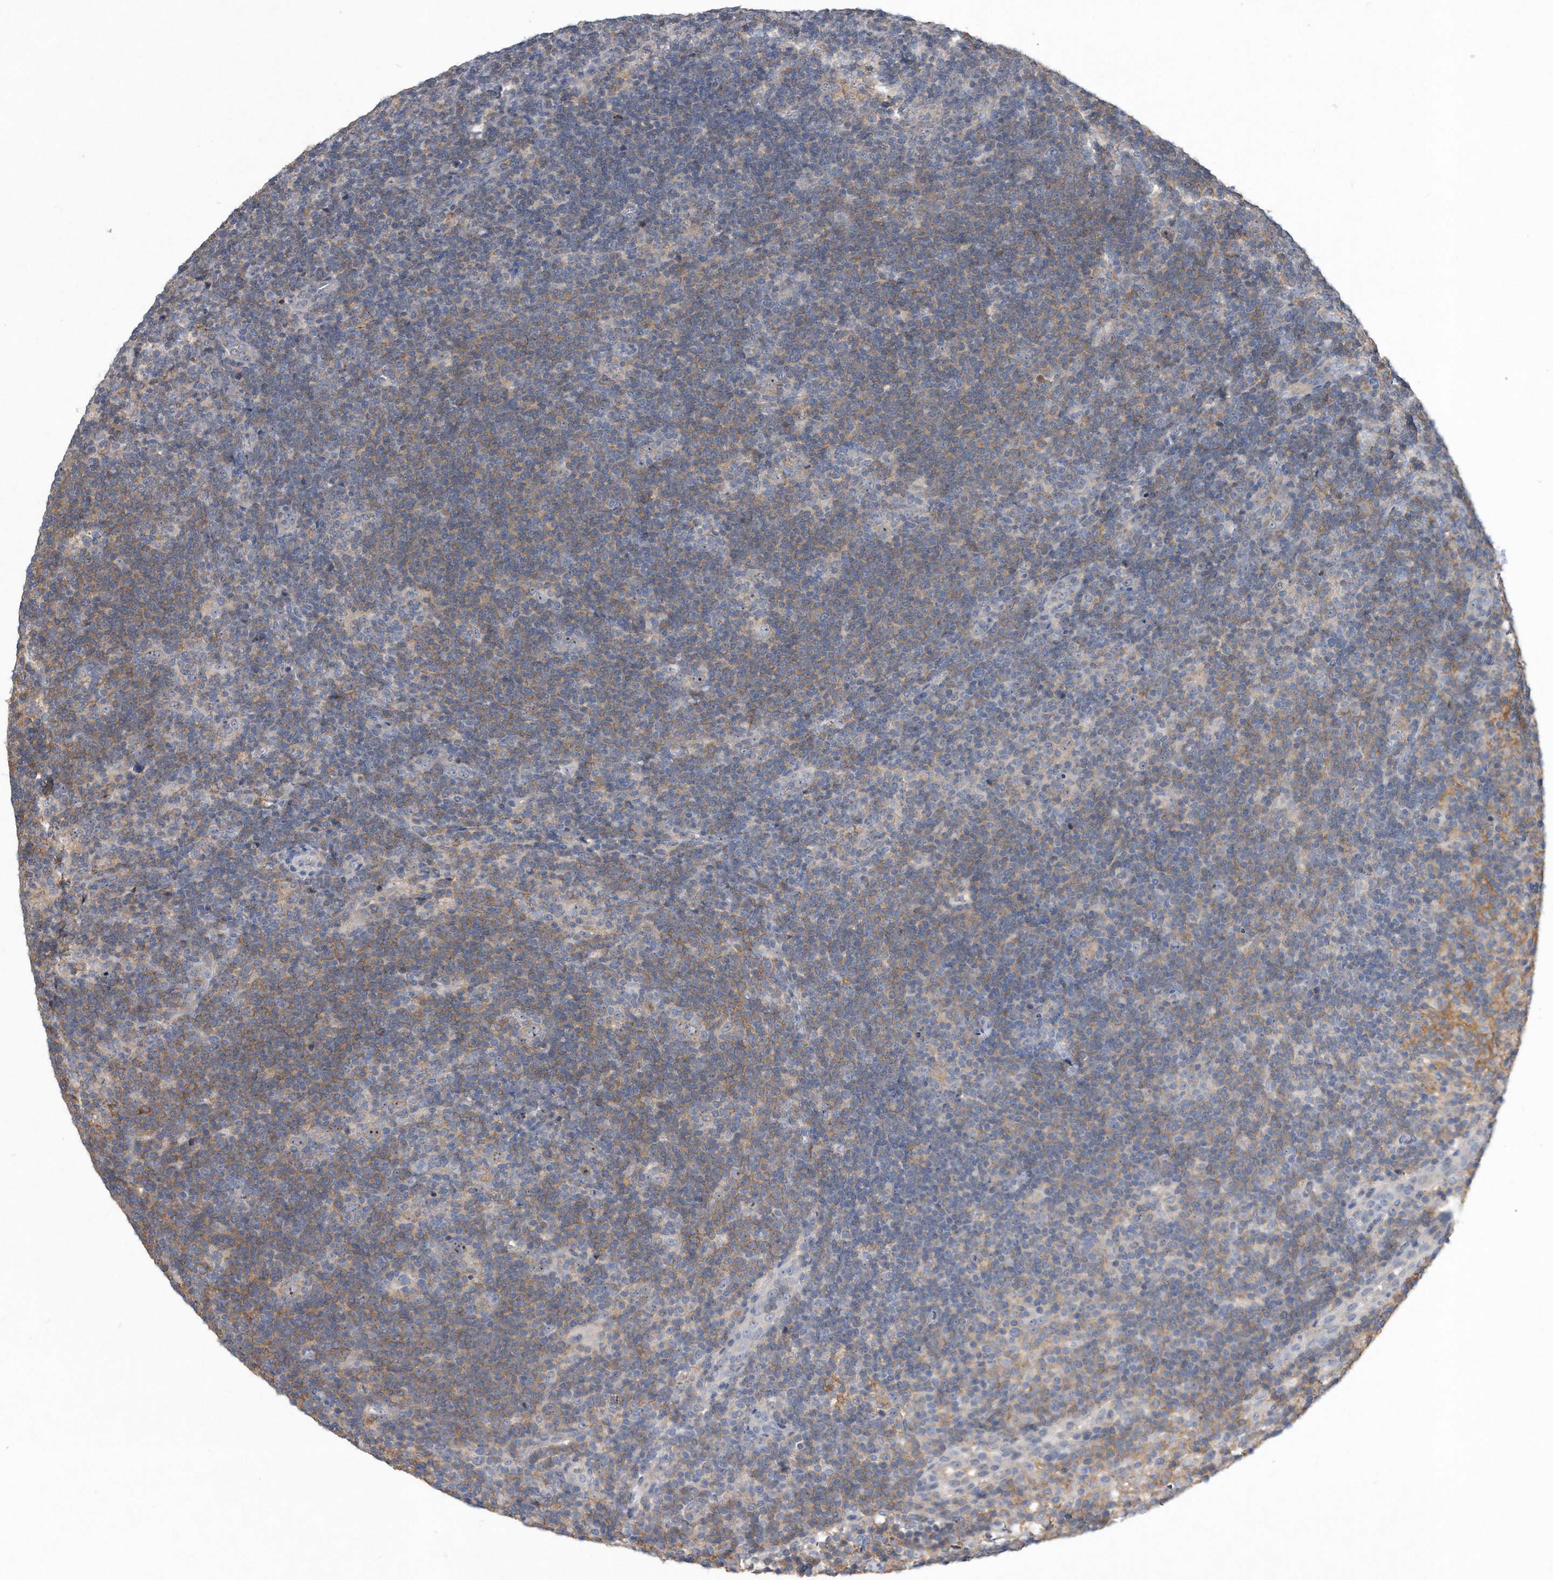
{"staining": {"intensity": "moderate", "quantity": "<25%", "location": "nuclear"}, "tissue": "lymphoma", "cell_type": "Tumor cells", "image_type": "cancer", "snomed": [{"axis": "morphology", "description": "Hodgkin's disease, NOS"}, {"axis": "topography", "description": "Lymph node"}], "caption": "High-power microscopy captured an immunohistochemistry photomicrograph of Hodgkin's disease, revealing moderate nuclear positivity in about <25% of tumor cells.", "gene": "PGBD2", "patient": {"sex": "female", "age": 57}}